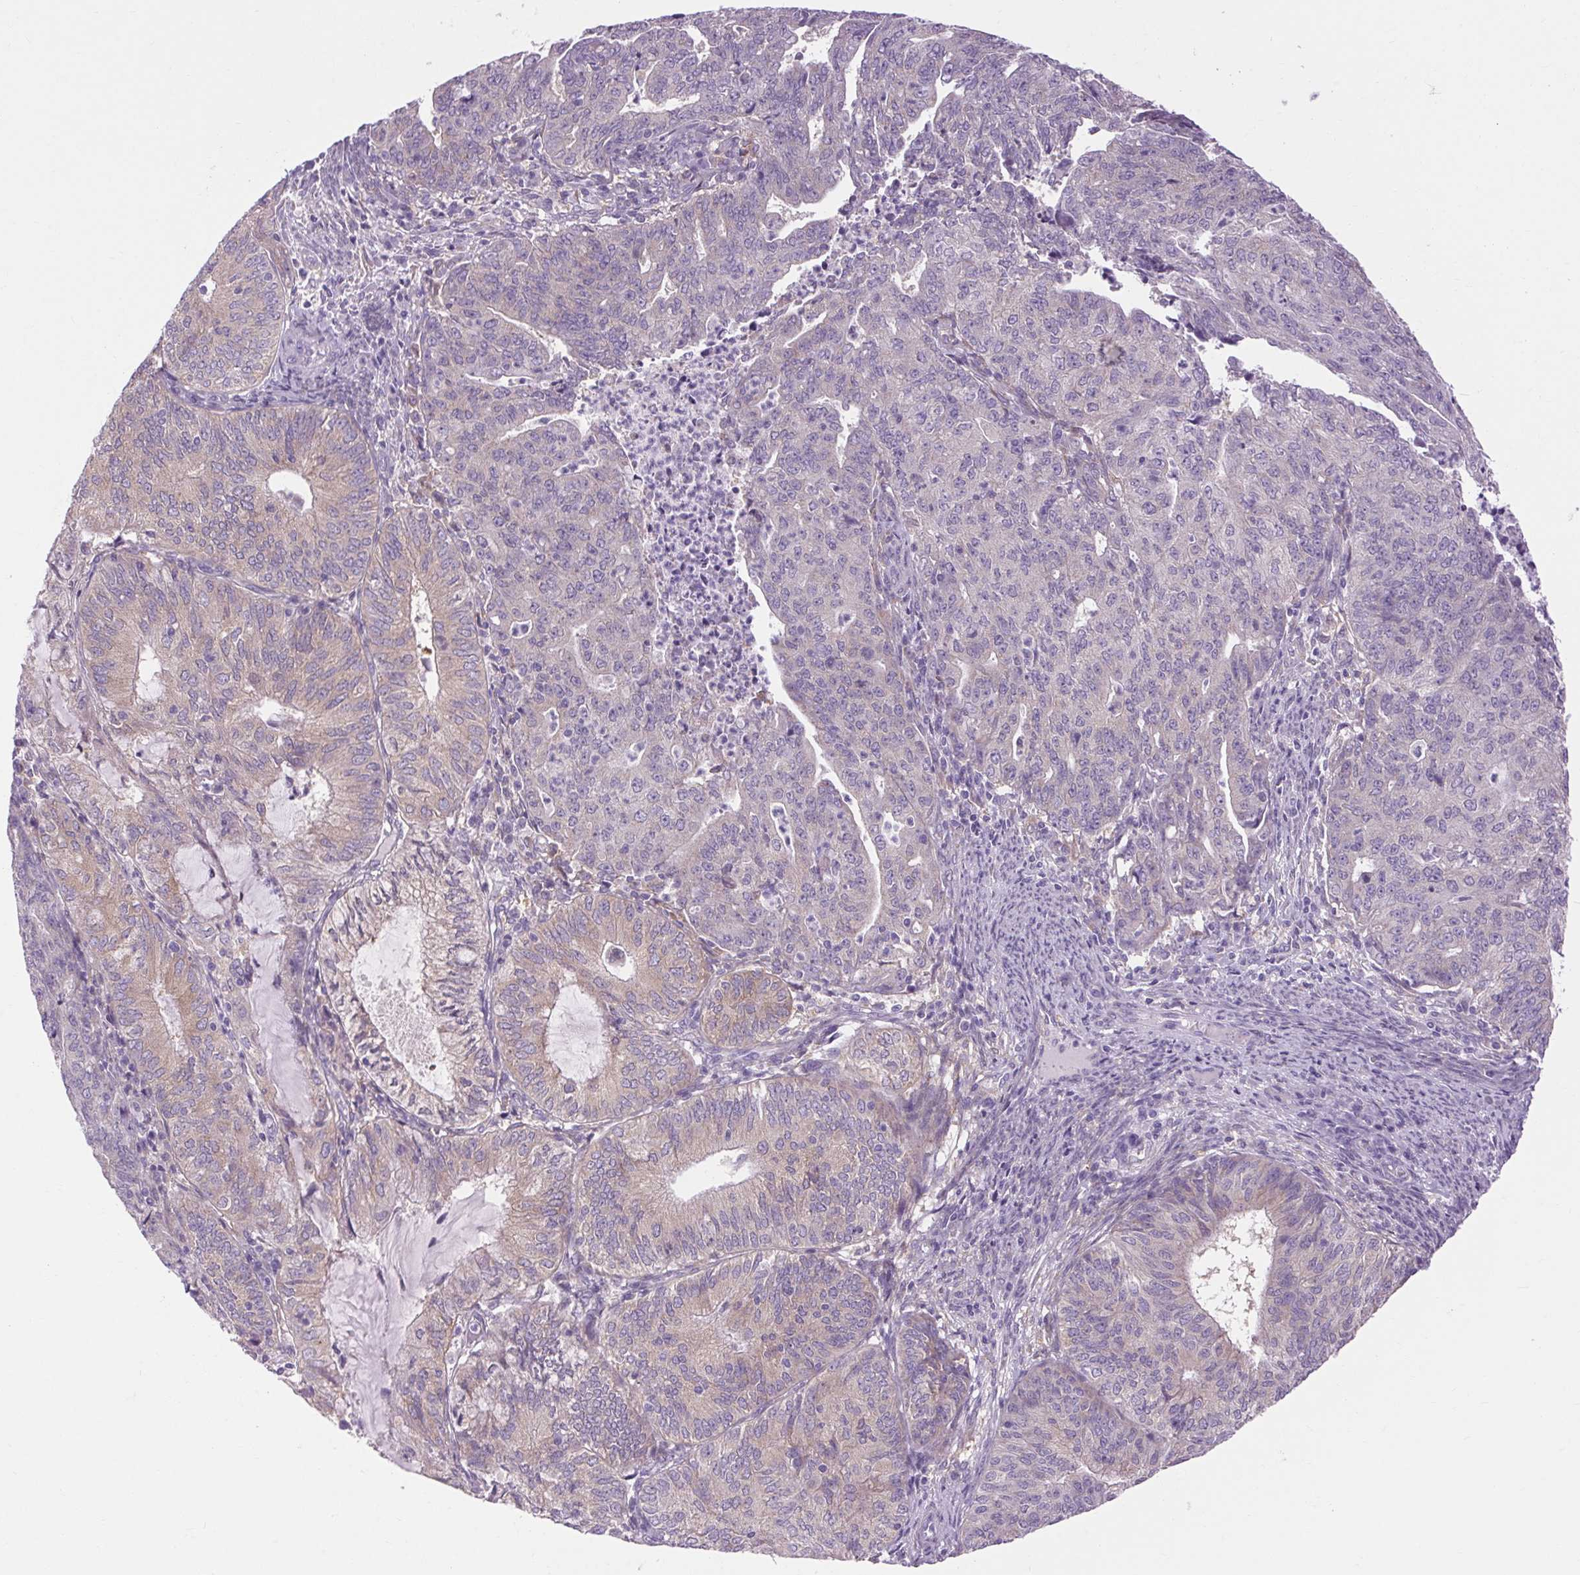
{"staining": {"intensity": "weak", "quantity": "<25%", "location": "cytoplasmic/membranous"}, "tissue": "endometrial cancer", "cell_type": "Tumor cells", "image_type": "cancer", "snomed": [{"axis": "morphology", "description": "Adenocarcinoma, NOS"}, {"axis": "topography", "description": "Endometrium"}], "caption": "This is a image of immunohistochemistry (IHC) staining of adenocarcinoma (endometrial), which shows no staining in tumor cells. (DAB IHC, high magnification).", "gene": "SOWAHC", "patient": {"sex": "female", "age": 82}}